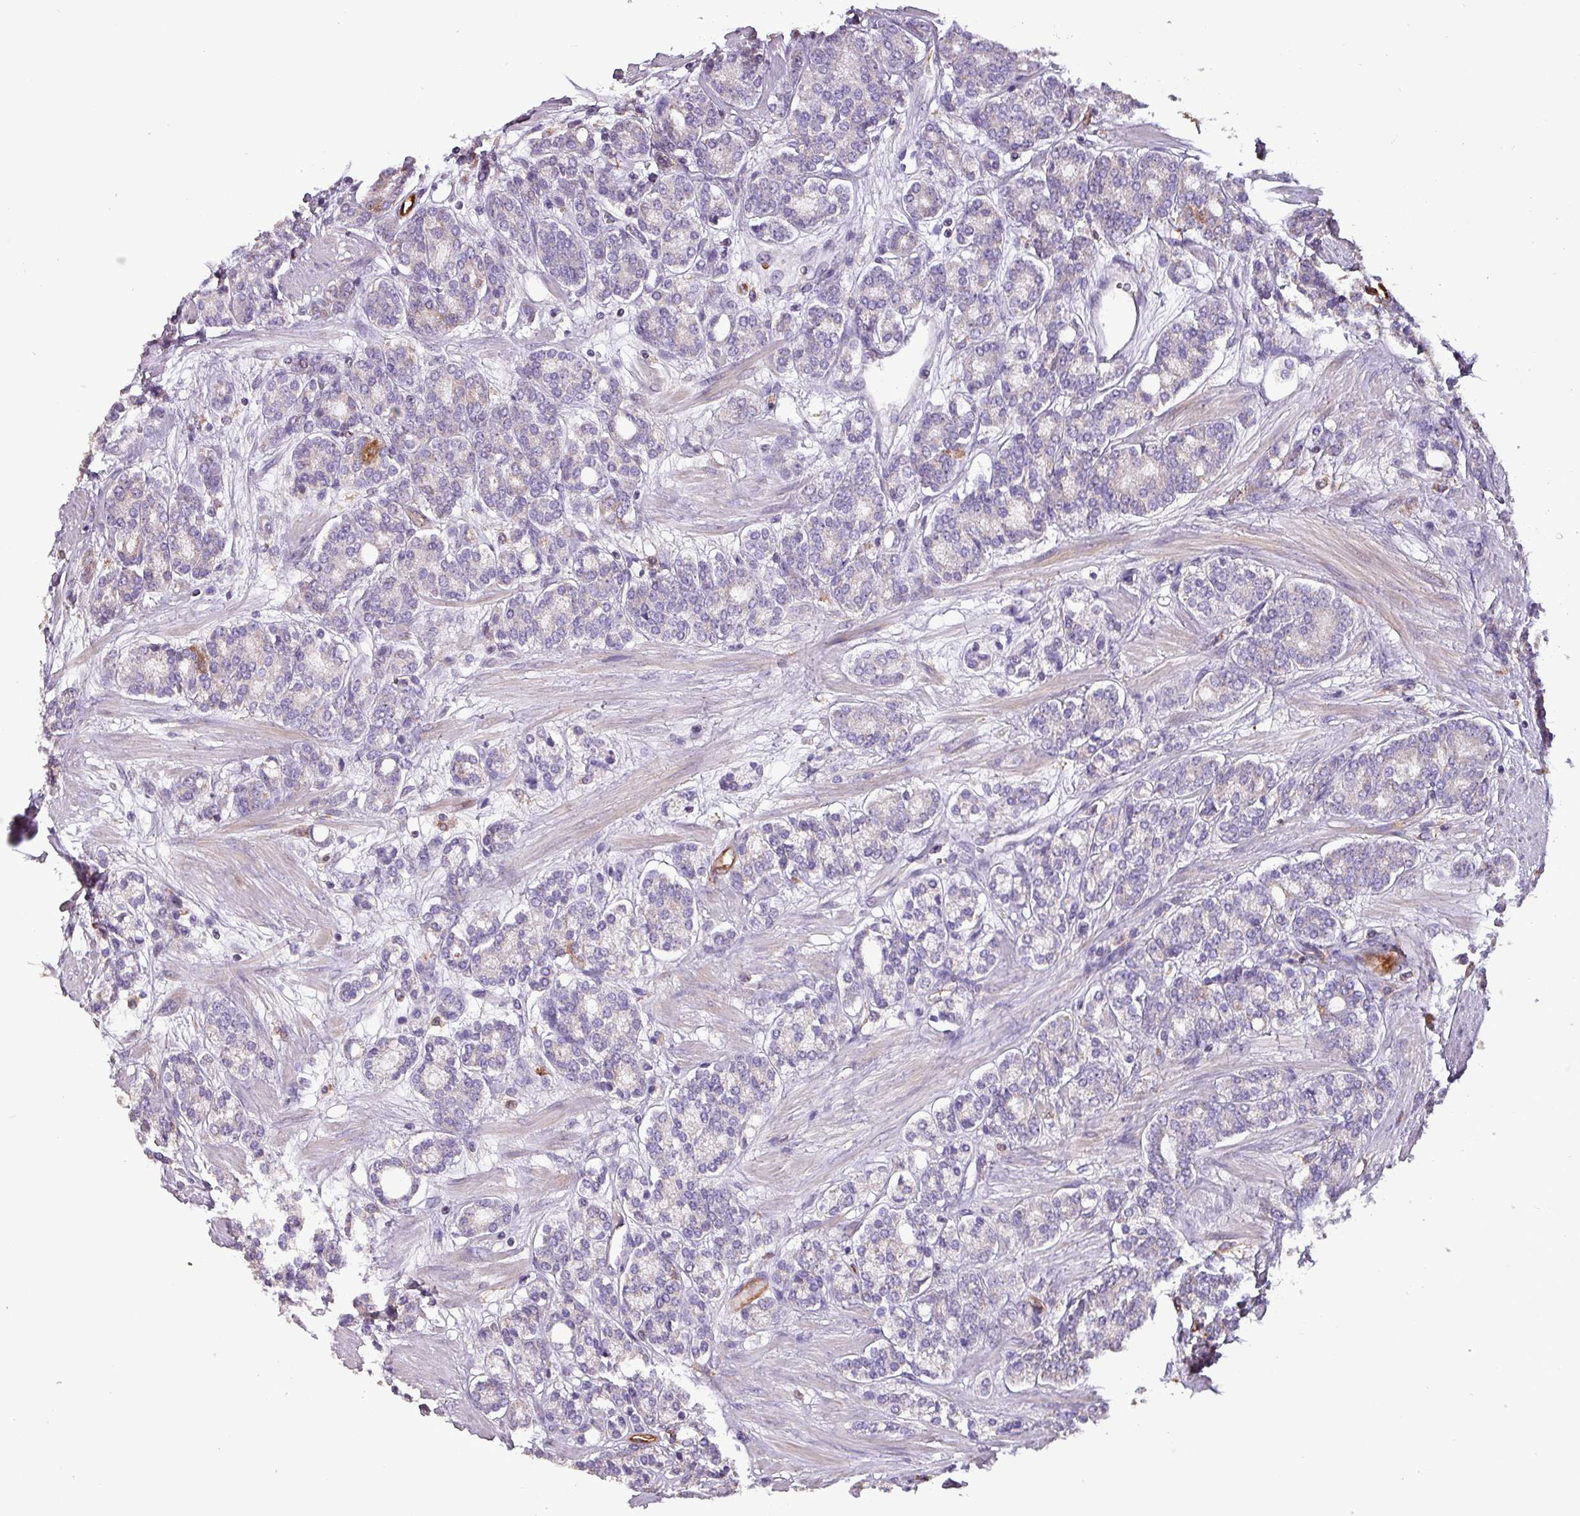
{"staining": {"intensity": "negative", "quantity": "none", "location": "none"}, "tissue": "prostate cancer", "cell_type": "Tumor cells", "image_type": "cancer", "snomed": [{"axis": "morphology", "description": "Adenocarcinoma, High grade"}, {"axis": "topography", "description": "Prostate"}], "caption": "Histopathology image shows no significant protein expression in tumor cells of prostate high-grade adenocarcinoma.", "gene": "SCIN", "patient": {"sex": "male", "age": 62}}